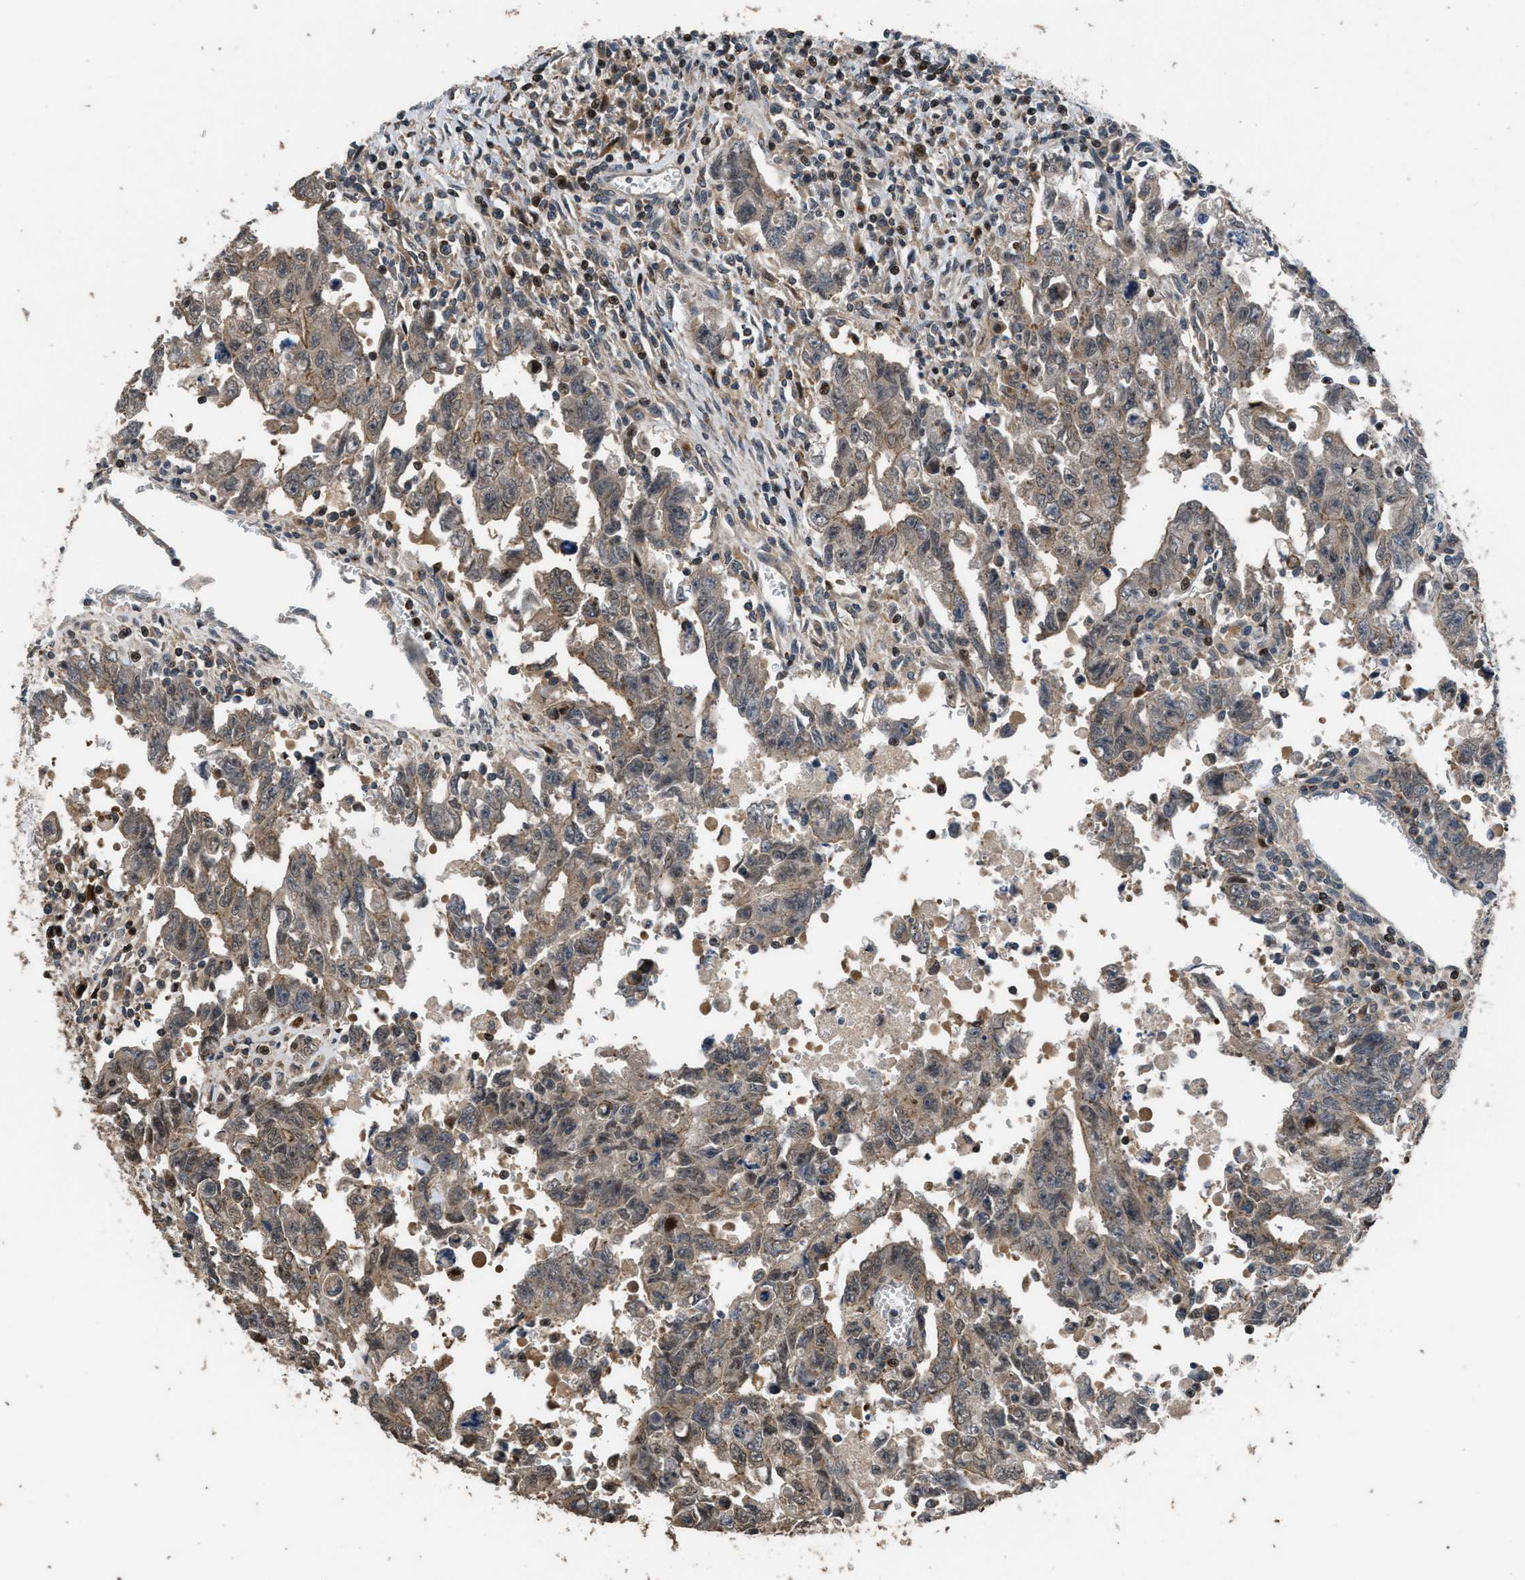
{"staining": {"intensity": "weak", "quantity": ">75%", "location": "cytoplasmic/membranous"}, "tissue": "testis cancer", "cell_type": "Tumor cells", "image_type": "cancer", "snomed": [{"axis": "morphology", "description": "Carcinoma, Embryonal, NOS"}, {"axis": "topography", "description": "Testis"}], "caption": "Testis cancer (embryonal carcinoma) tissue demonstrates weak cytoplasmic/membranous staining in approximately >75% of tumor cells The staining was performed using DAB (3,3'-diaminobenzidine) to visualize the protein expression in brown, while the nuclei were stained in blue with hematoxylin (Magnification: 20x).", "gene": "CTBS", "patient": {"sex": "male", "age": 28}}